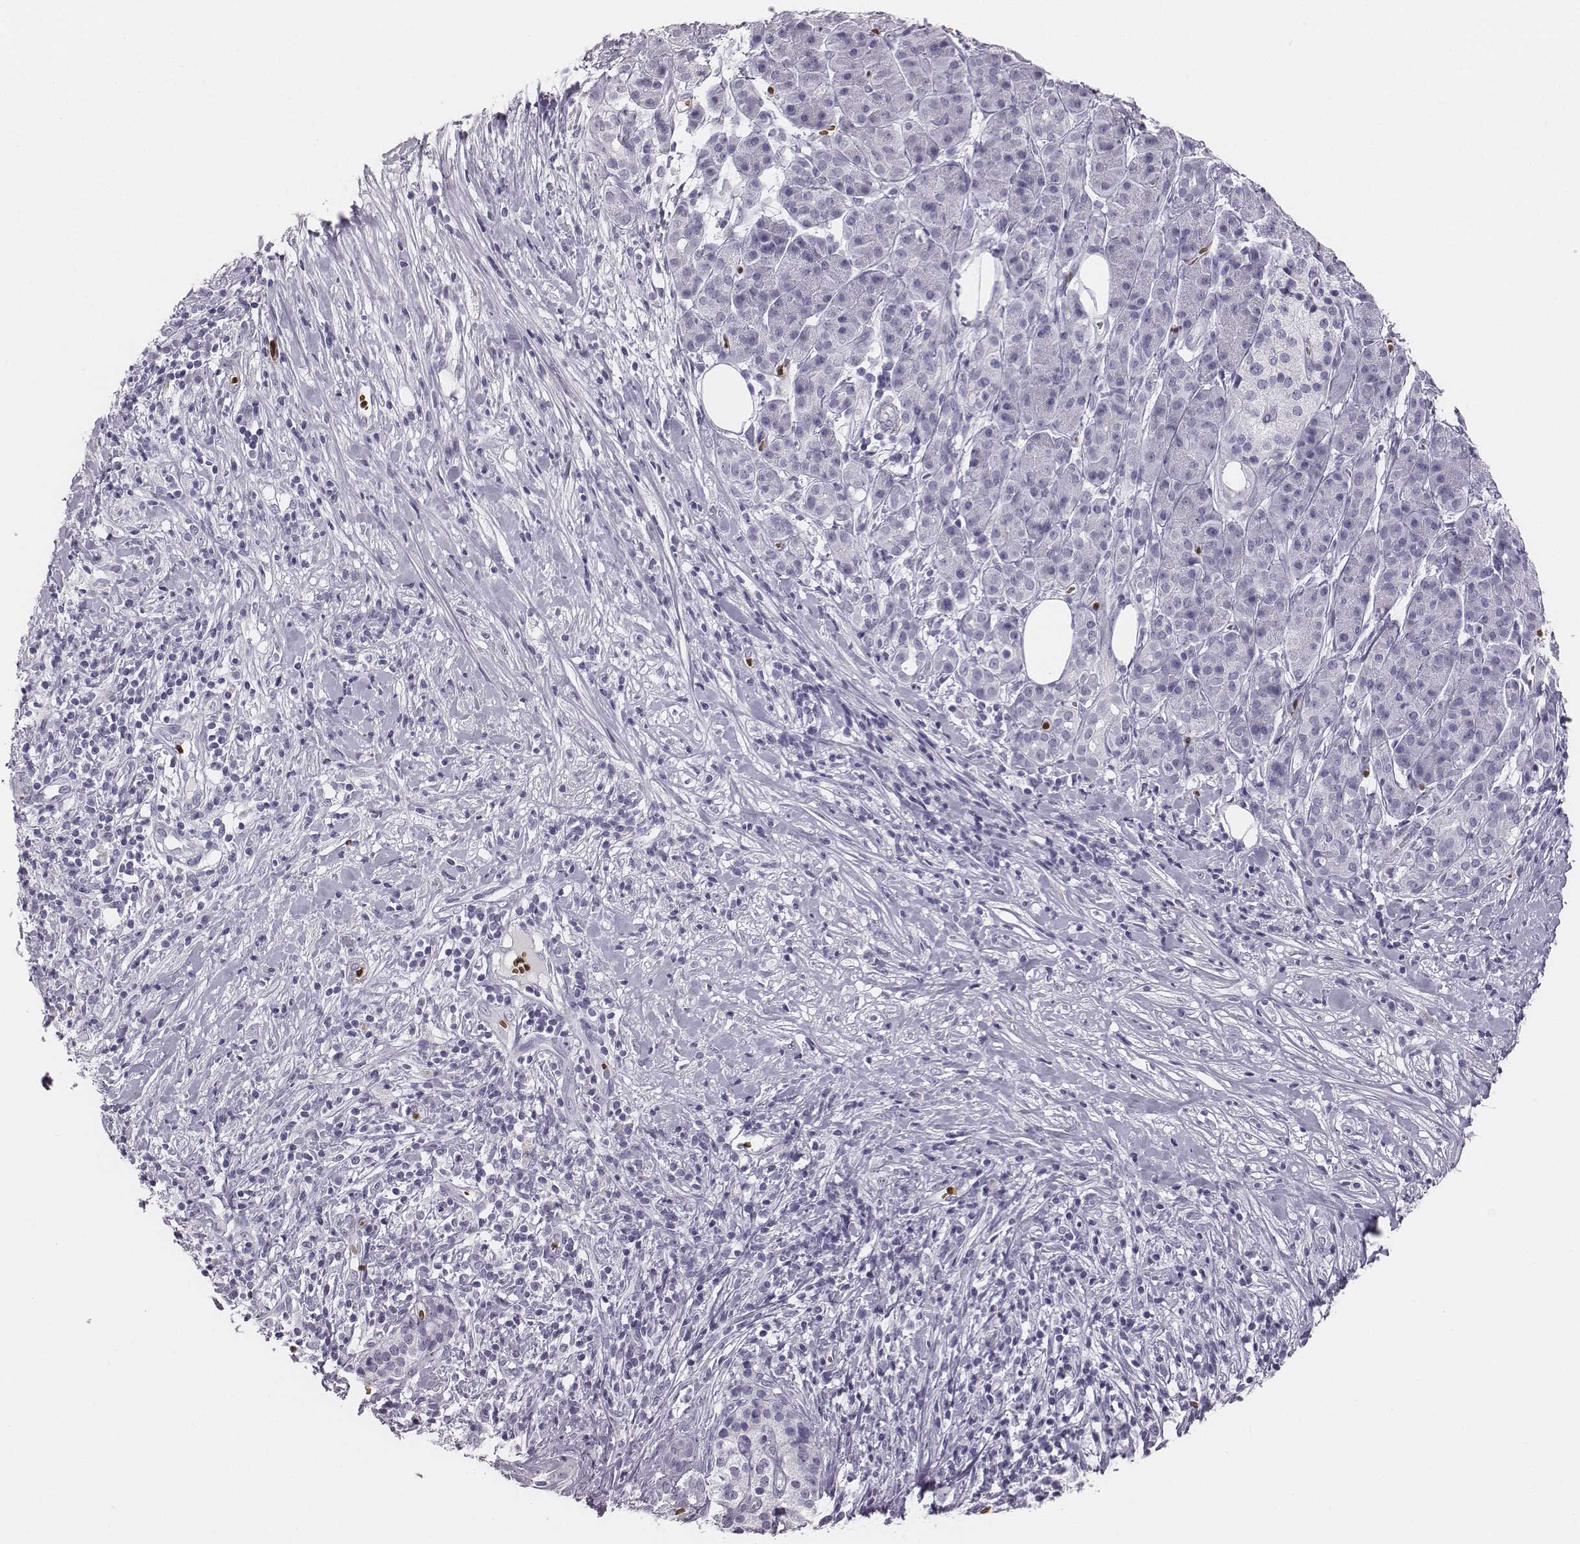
{"staining": {"intensity": "negative", "quantity": "none", "location": "none"}, "tissue": "pancreatic cancer", "cell_type": "Tumor cells", "image_type": "cancer", "snomed": [{"axis": "morphology", "description": "Adenocarcinoma, NOS"}, {"axis": "topography", "description": "Pancreas"}], "caption": "This is an IHC micrograph of human pancreatic cancer. There is no staining in tumor cells.", "gene": "HBZ", "patient": {"sex": "male", "age": 61}}